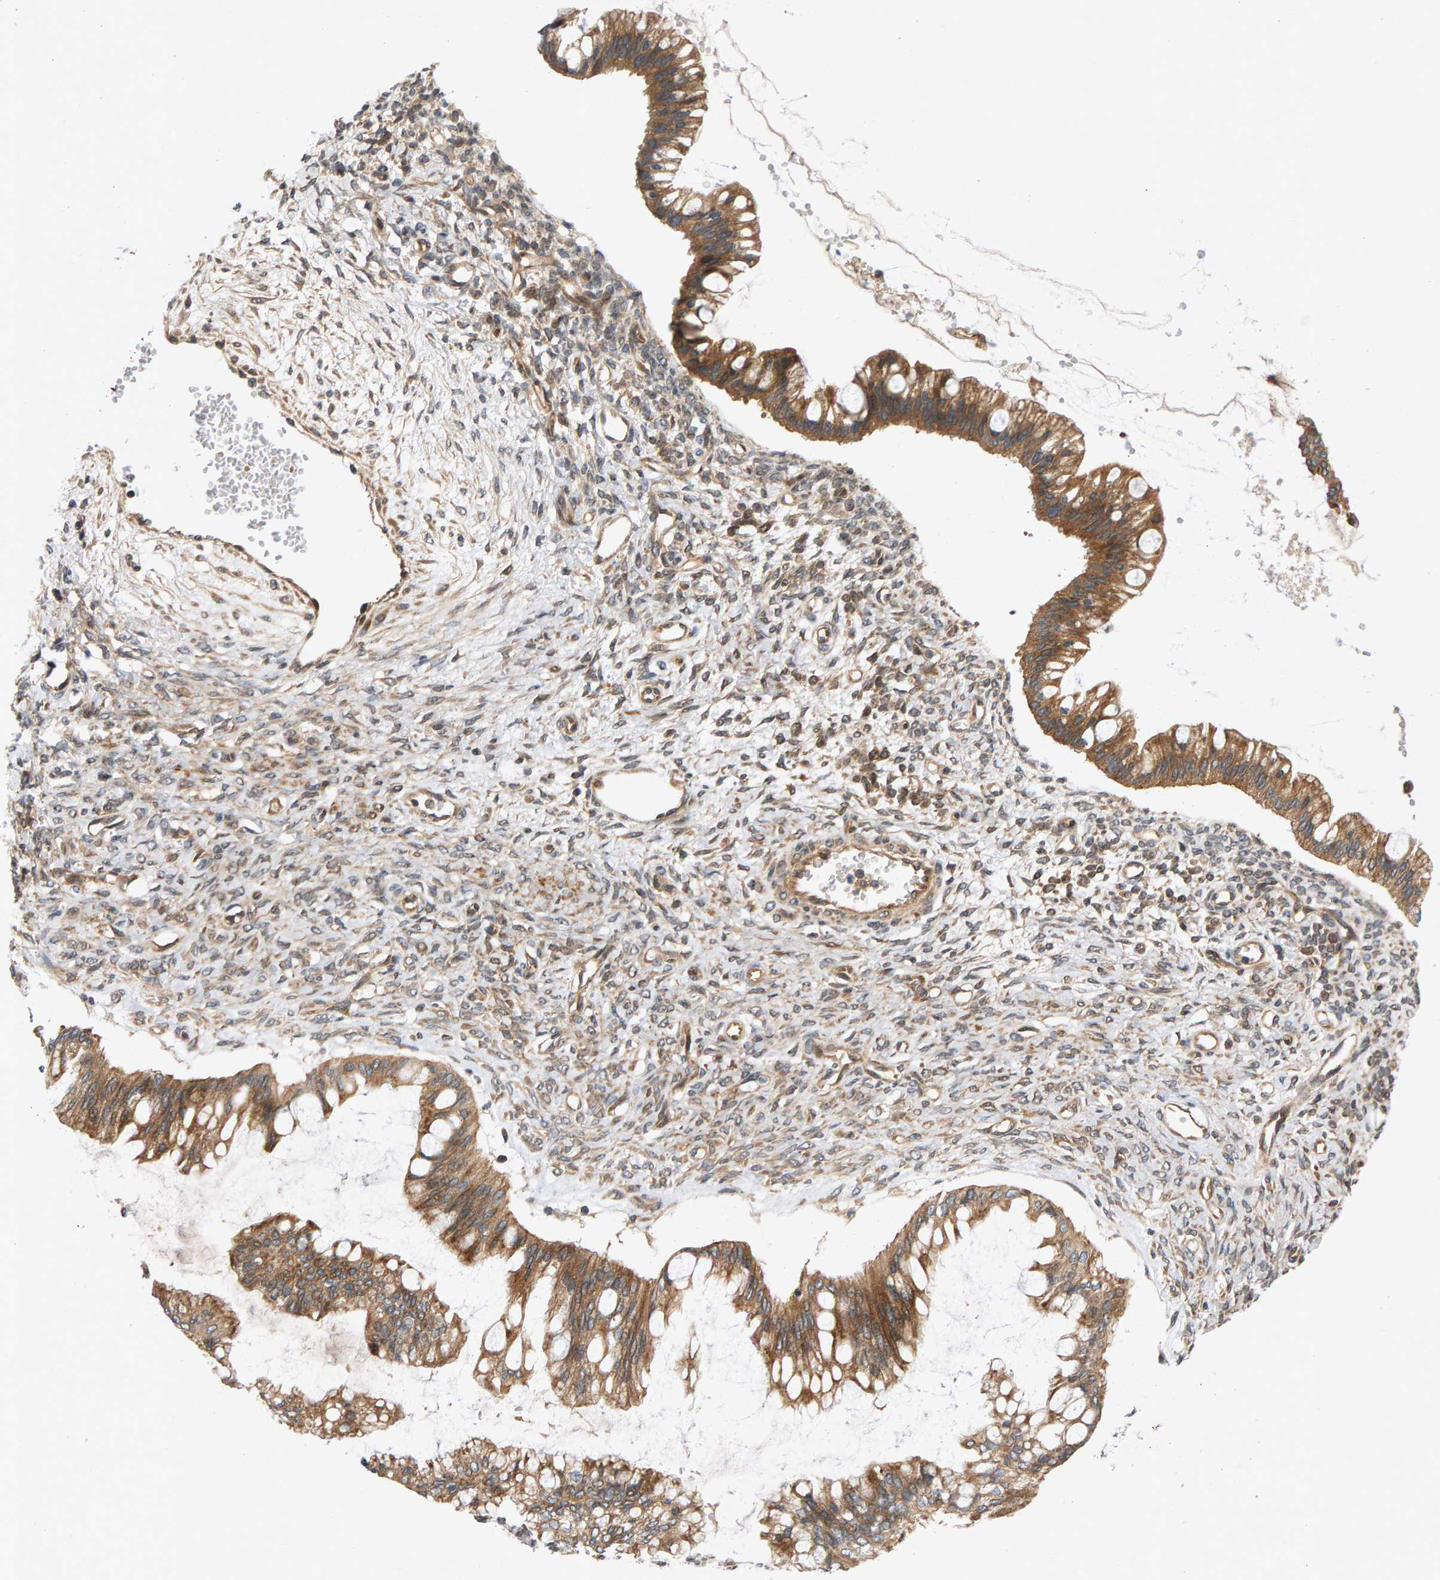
{"staining": {"intensity": "moderate", "quantity": ">75%", "location": "cytoplasmic/membranous"}, "tissue": "ovarian cancer", "cell_type": "Tumor cells", "image_type": "cancer", "snomed": [{"axis": "morphology", "description": "Cystadenocarcinoma, mucinous, NOS"}, {"axis": "topography", "description": "Ovary"}], "caption": "Tumor cells display moderate cytoplasmic/membranous staining in approximately >75% of cells in ovarian cancer (mucinous cystadenocarcinoma).", "gene": "BAHCC1", "patient": {"sex": "female", "age": 73}}